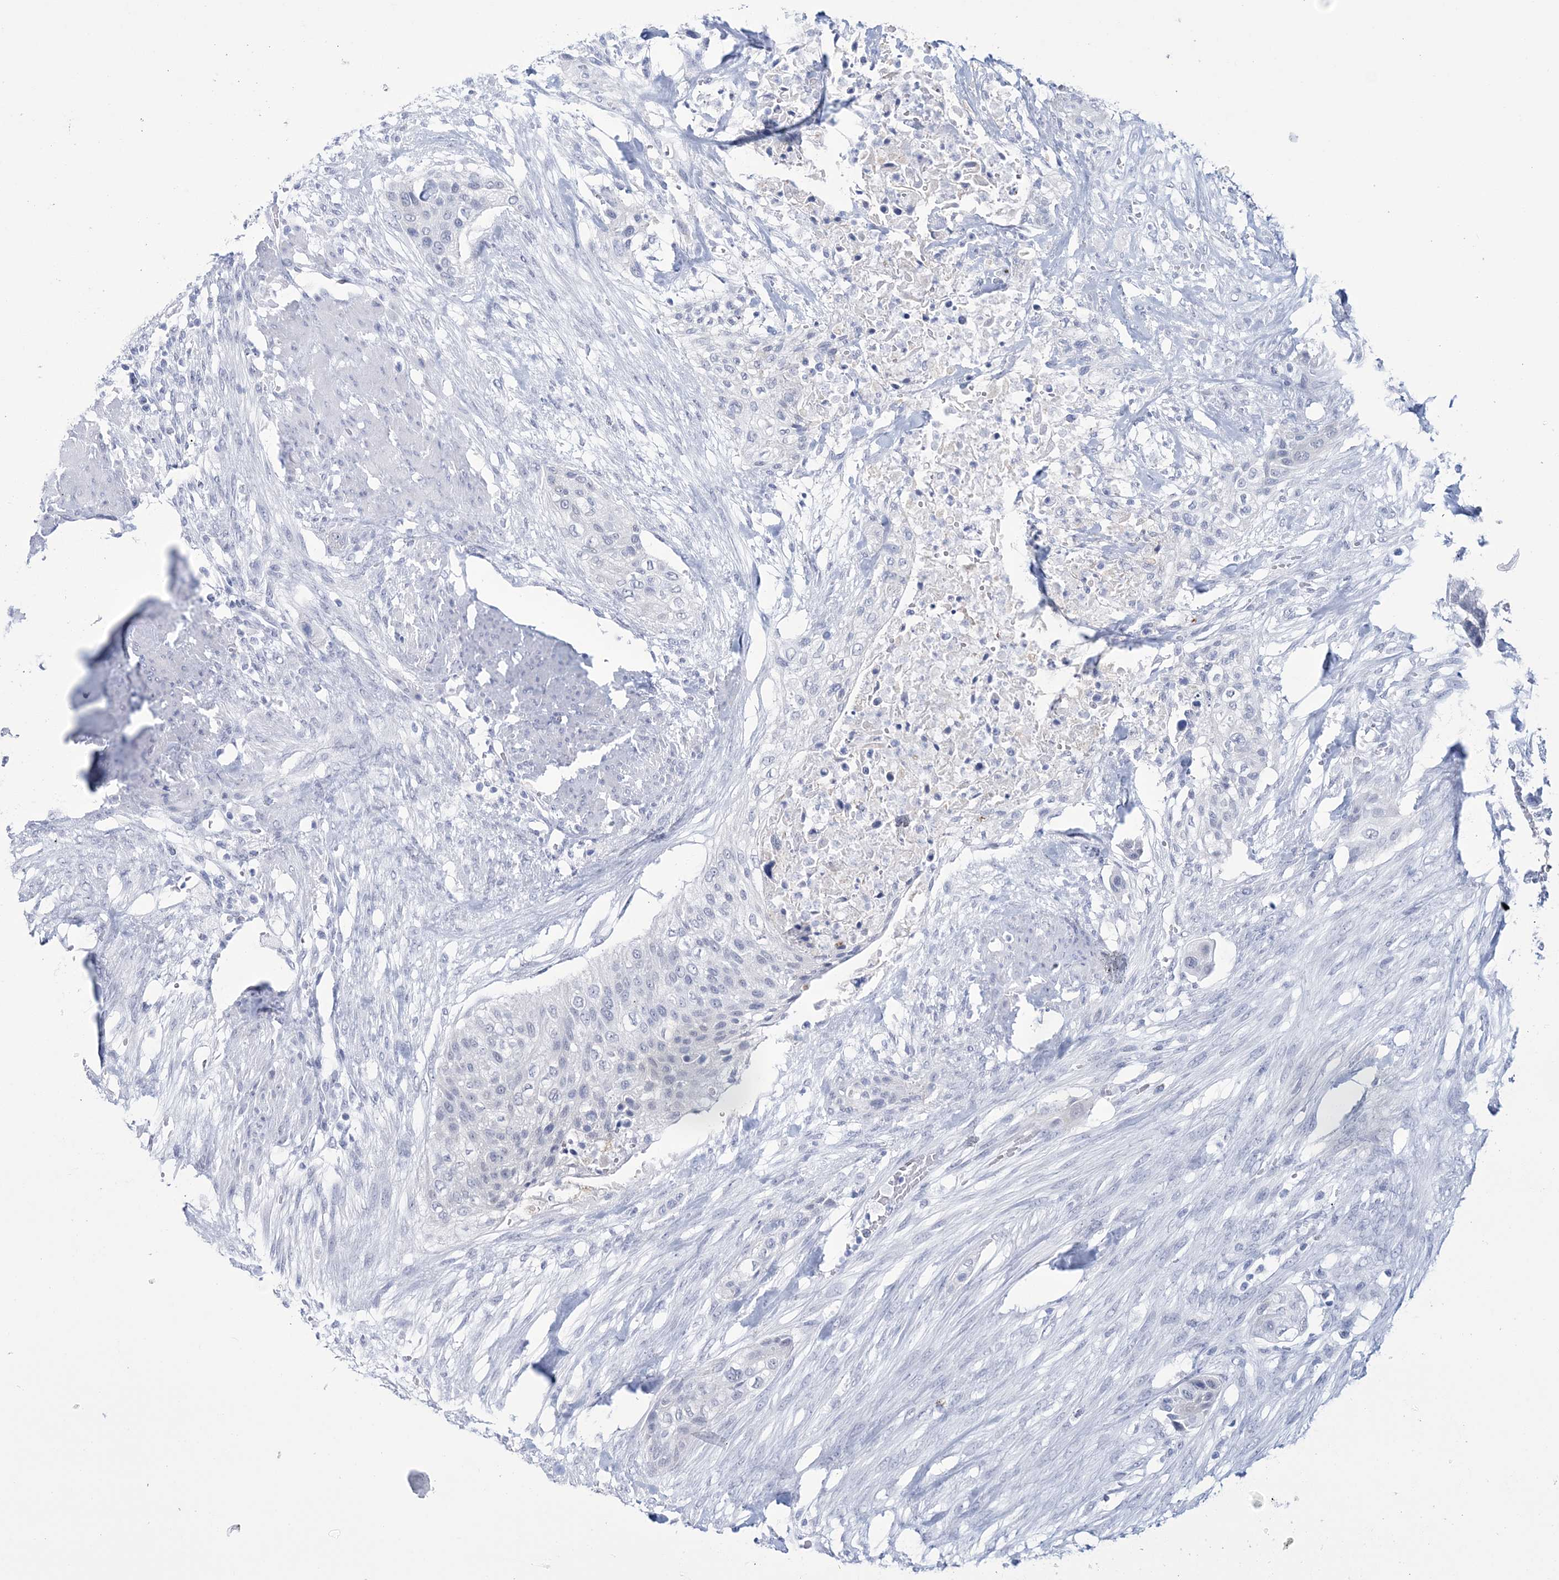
{"staining": {"intensity": "negative", "quantity": "none", "location": "none"}, "tissue": "urothelial cancer", "cell_type": "Tumor cells", "image_type": "cancer", "snomed": [{"axis": "morphology", "description": "Urothelial carcinoma, High grade"}, {"axis": "topography", "description": "Urinary bladder"}], "caption": "Protein analysis of urothelial cancer shows no significant expression in tumor cells.", "gene": "DPCD", "patient": {"sex": "male", "age": 35}}